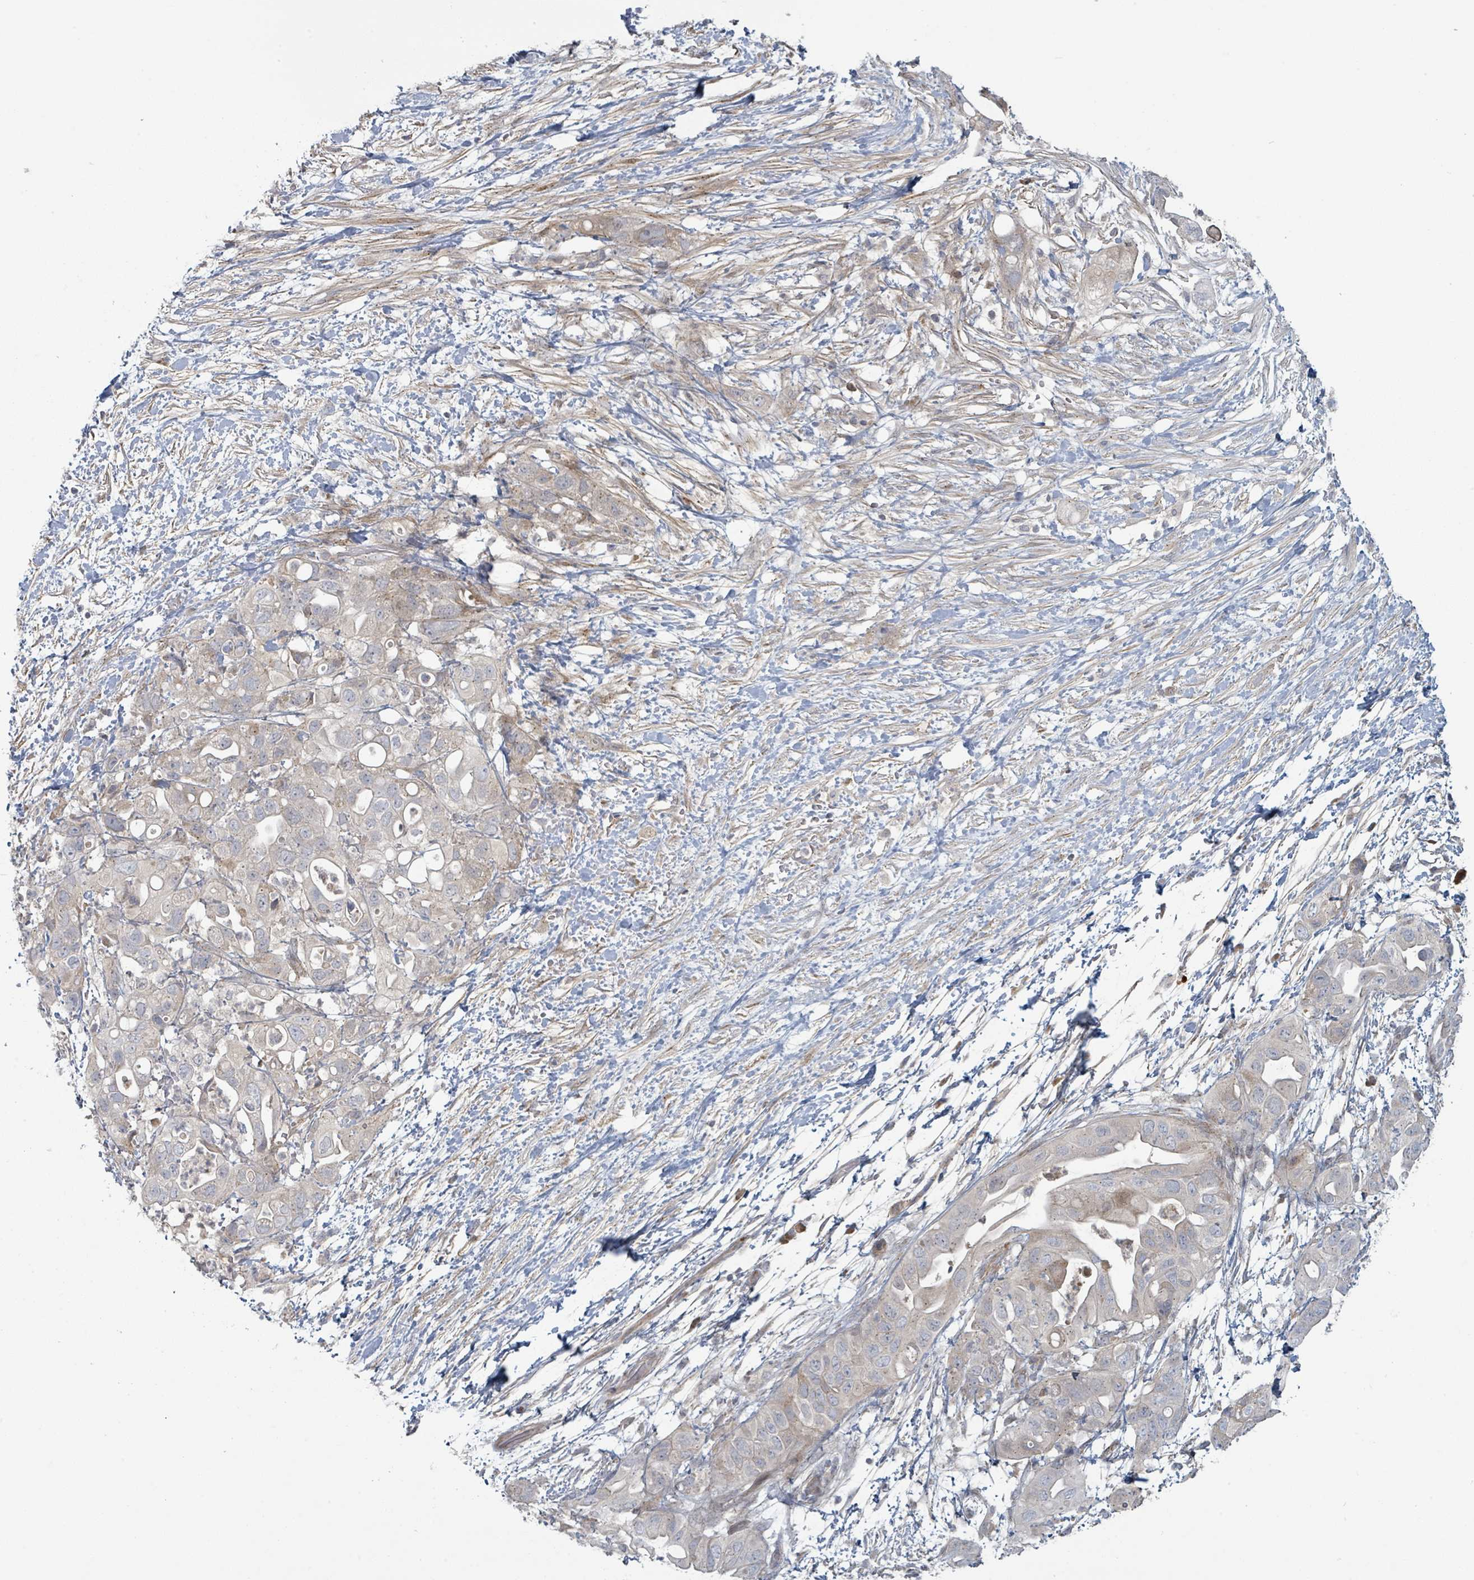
{"staining": {"intensity": "weak", "quantity": "<25%", "location": "cytoplasmic/membranous"}, "tissue": "pancreatic cancer", "cell_type": "Tumor cells", "image_type": "cancer", "snomed": [{"axis": "morphology", "description": "Adenocarcinoma, NOS"}, {"axis": "topography", "description": "Pancreas"}], "caption": "IHC photomicrograph of neoplastic tissue: pancreatic cancer (adenocarcinoma) stained with DAB (3,3'-diaminobenzidine) exhibits no significant protein positivity in tumor cells.", "gene": "COL5A3", "patient": {"sex": "female", "age": 72}}